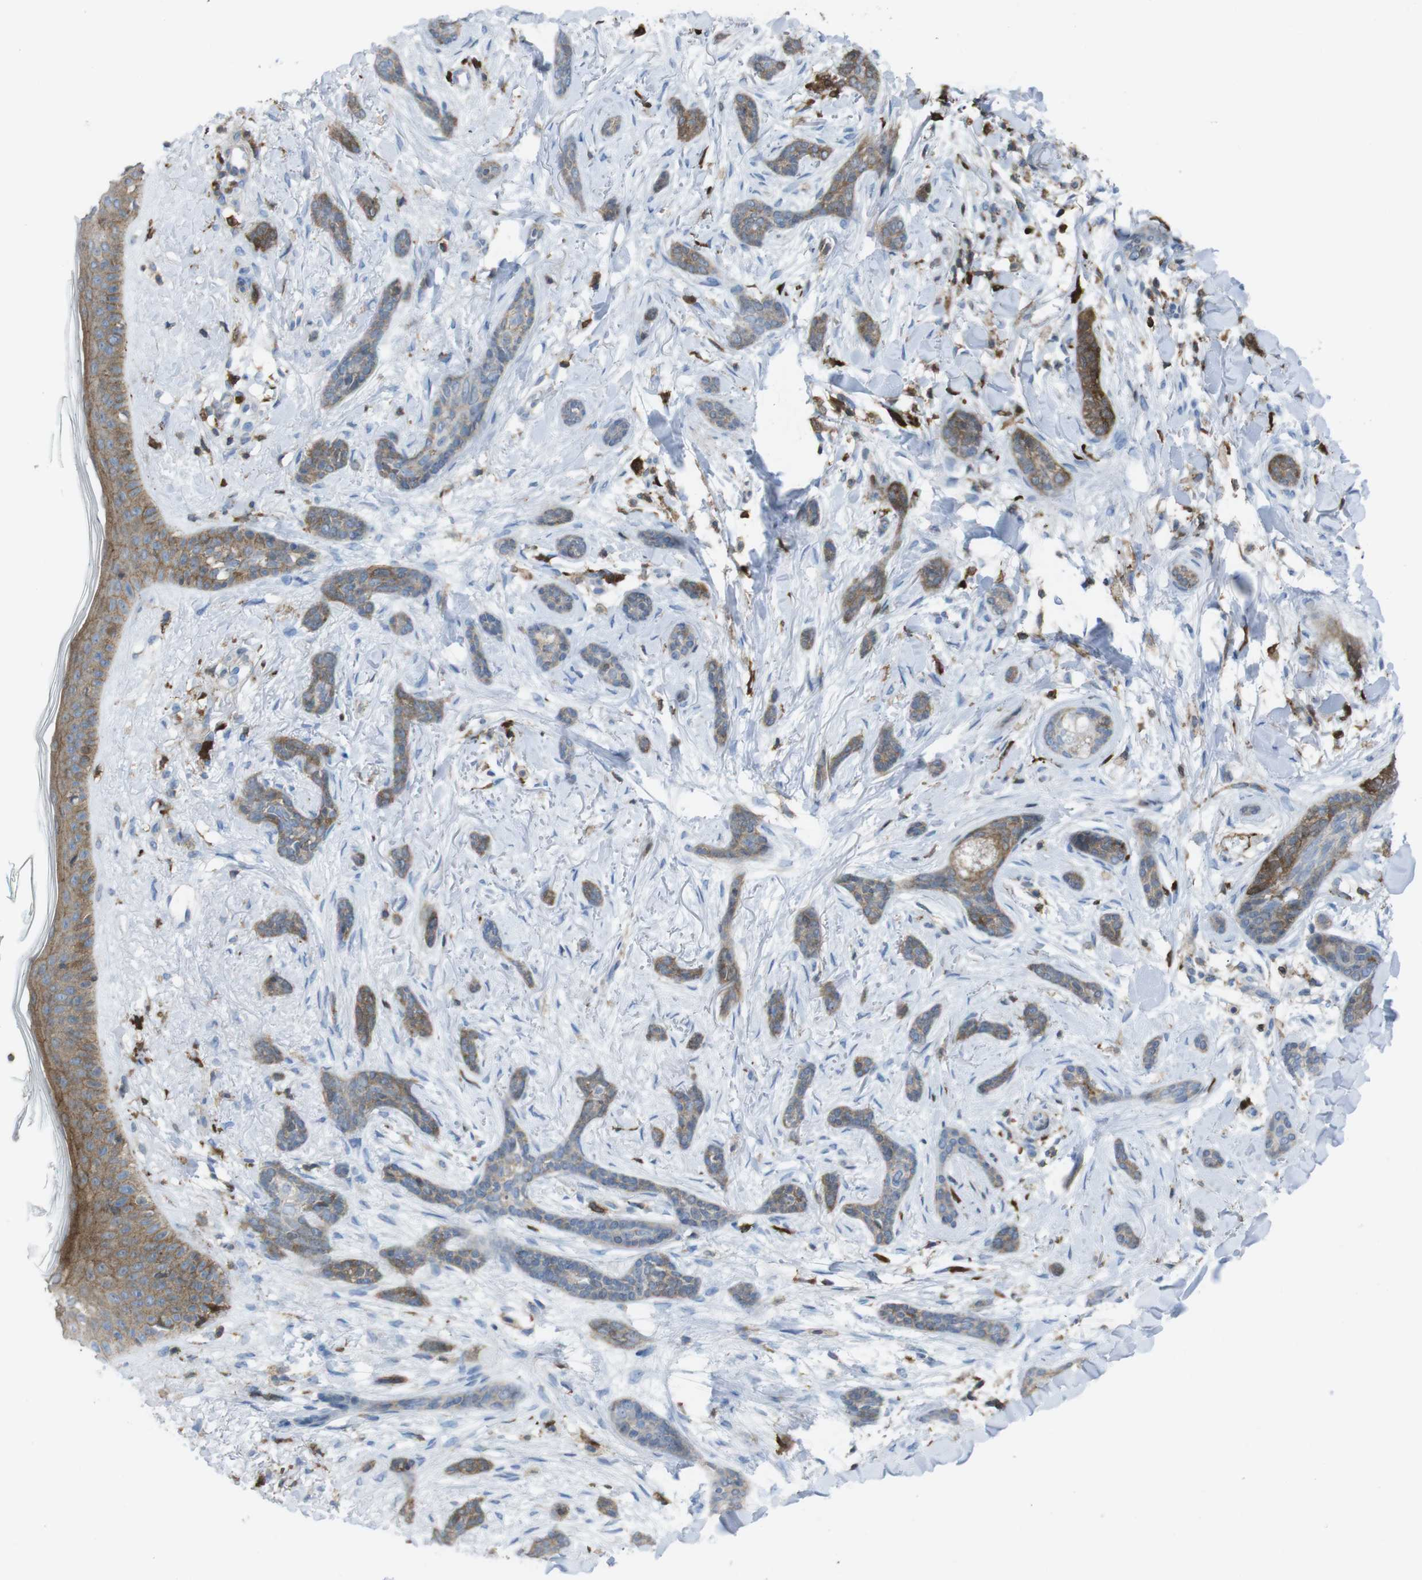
{"staining": {"intensity": "moderate", "quantity": ">75%", "location": "cytoplasmic/membranous"}, "tissue": "skin cancer", "cell_type": "Tumor cells", "image_type": "cancer", "snomed": [{"axis": "morphology", "description": "Basal cell carcinoma"}, {"axis": "morphology", "description": "Adnexal tumor, benign"}, {"axis": "topography", "description": "Skin"}], "caption": "Immunohistochemistry (DAB (3,3'-diaminobenzidine)) staining of human basal cell carcinoma (skin) shows moderate cytoplasmic/membranous protein staining in about >75% of tumor cells.", "gene": "PRKCD", "patient": {"sex": "female", "age": 42}}